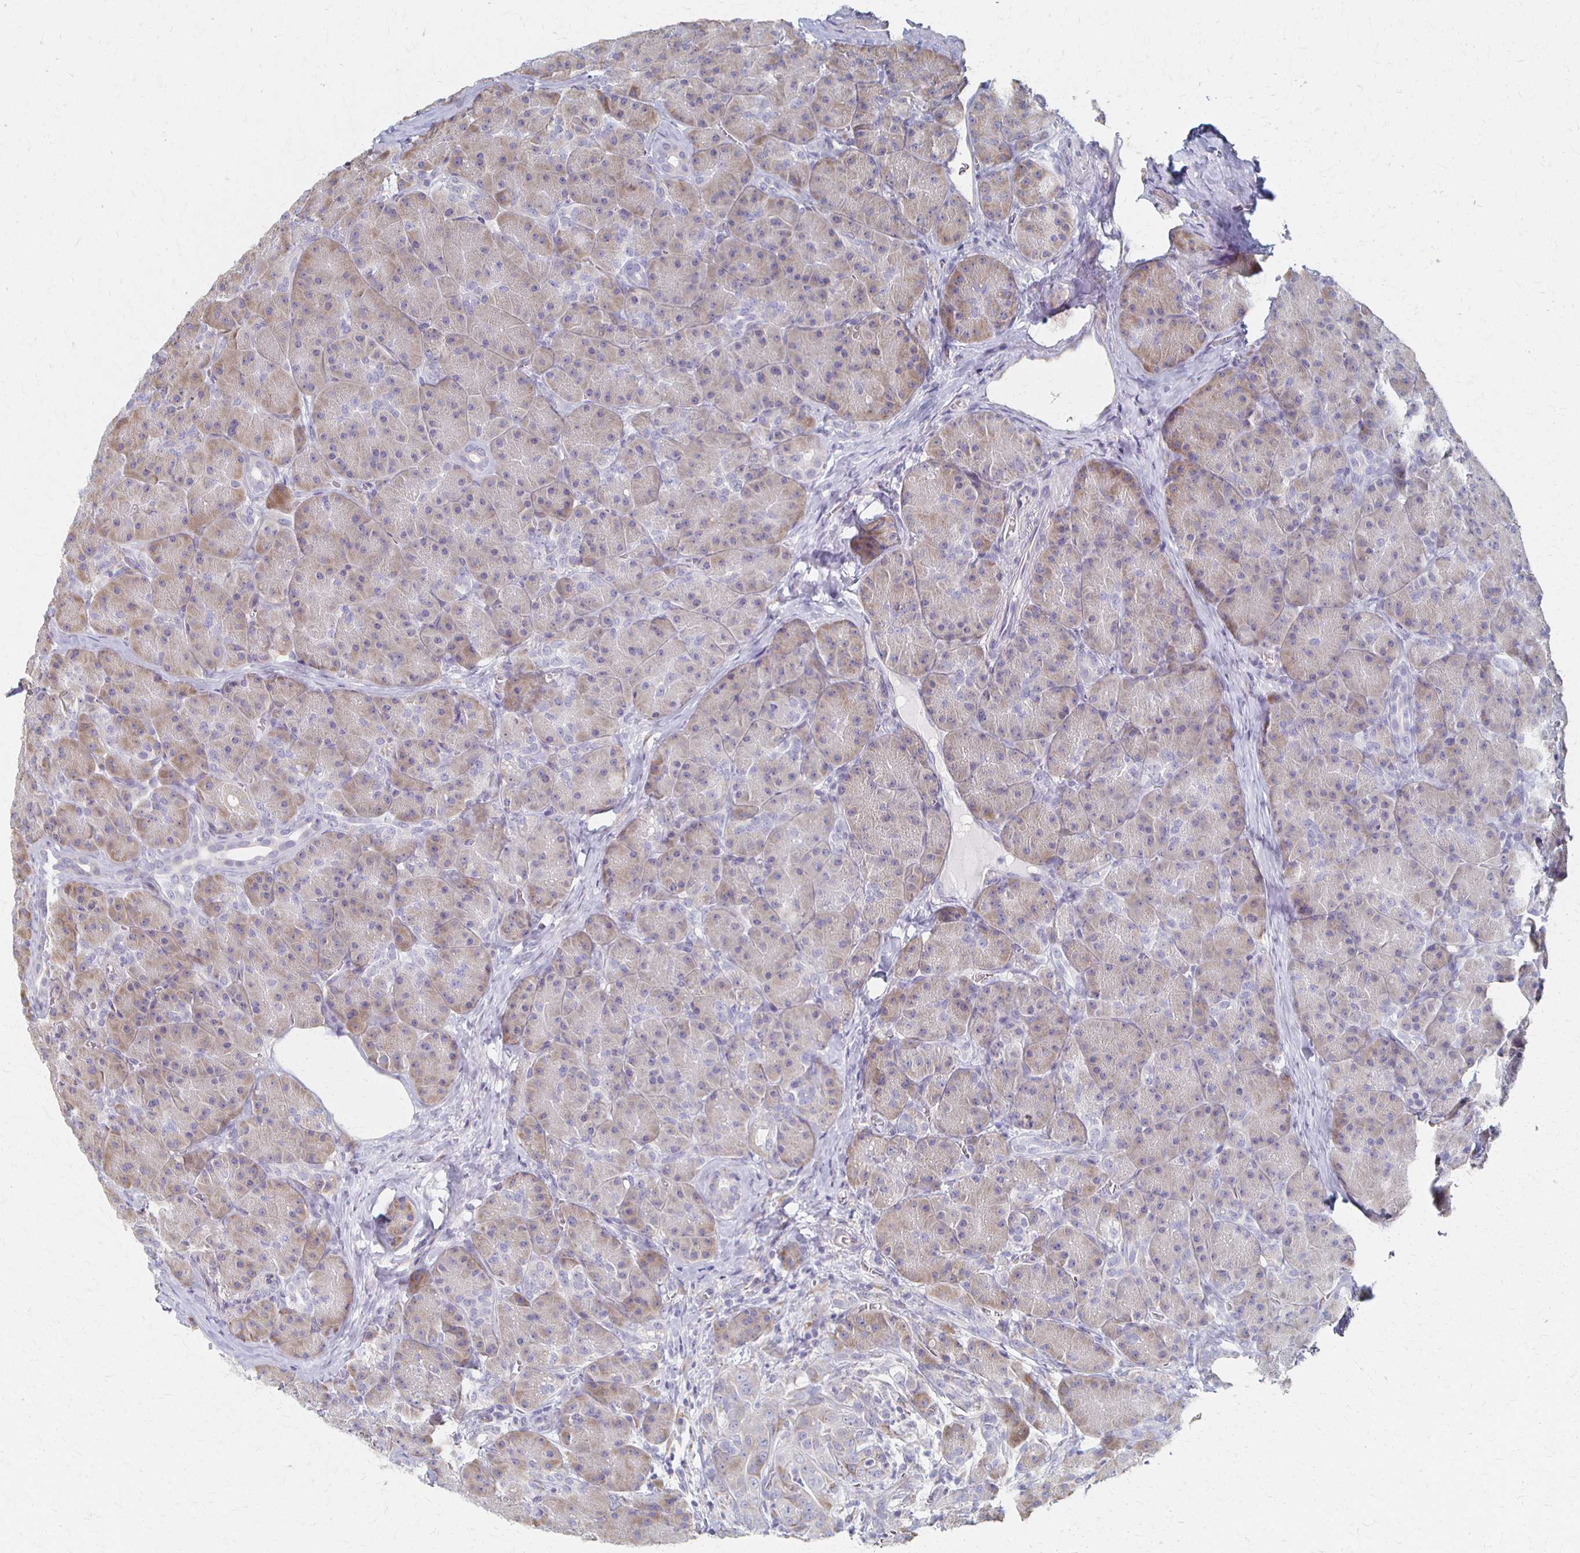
{"staining": {"intensity": "weak", "quantity": "25%-75%", "location": "cytoplasmic/membranous"}, "tissue": "pancreas", "cell_type": "Exocrine glandular cells", "image_type": "normal", "snomed": [{"axis": "morphology", "description": "Normal tissue, NOS"}, {"axis": "topography", "description": "Pancreas"}], "caption": "This photomicrograph reveals immunohistochemistry (IHC) staining of benign pancreas, with low weak cytoplasmic/membranous positivity in approximately 25%-75% of exocrine glandular cells.", "gene": "ATP1A3", "patient": {"sex": "male", "age": 57}}